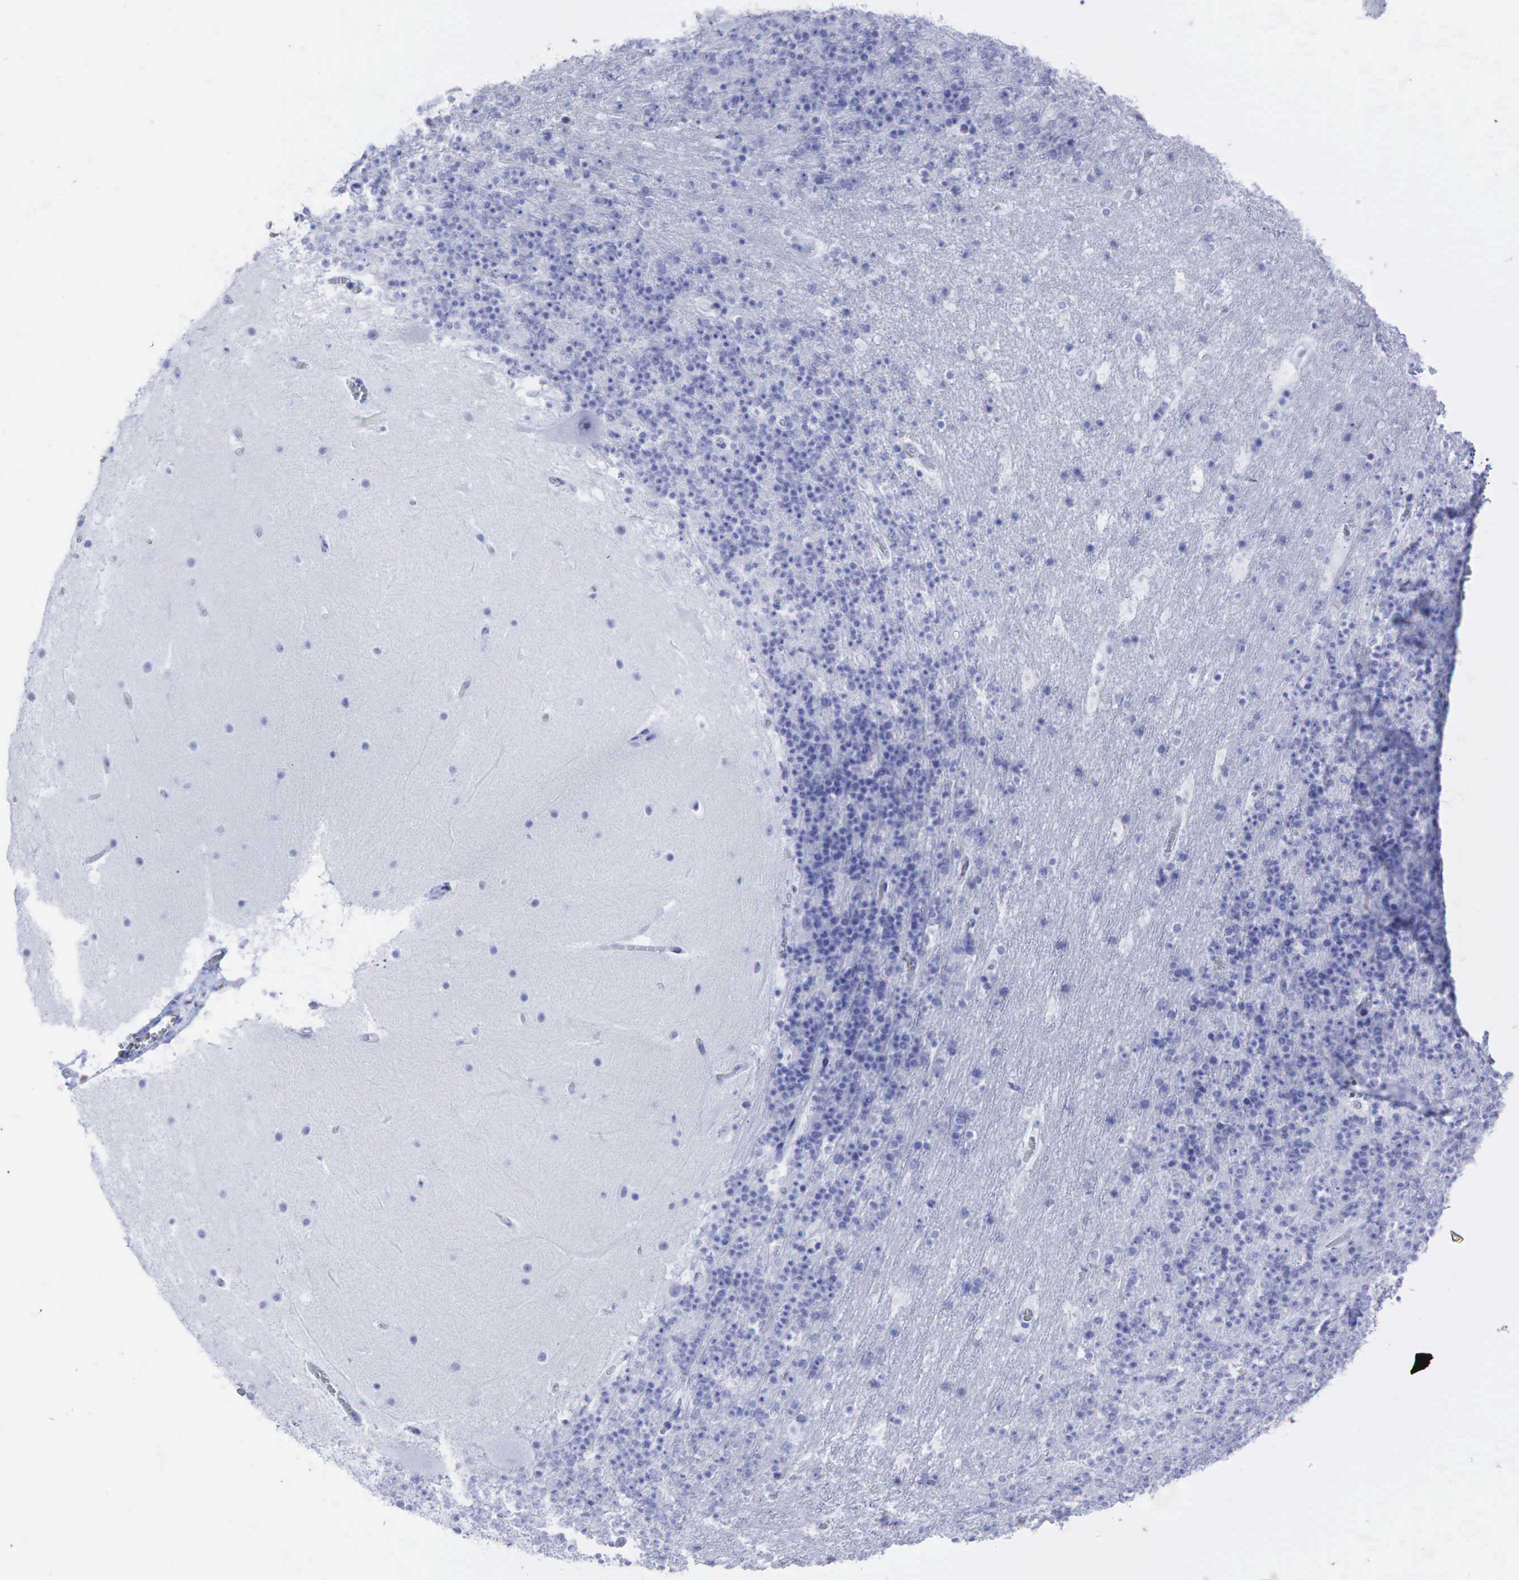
{"staining": {"intensity": "negative", "quantity": "none", "location": "none"}, "tissue": "cerebellum", "cell_type": "Cells in granular layer", "image_type": "normal", "snomed": [{"axis": "morphology", "description": "Normal tissue, NOS"}, {"axis": "topography", "description": "Cerebellum"}], "caption": "Immunohistochemistry (IHC) of normal cerebellum exhibits no staining in cells in granular layer.", "gene": "CEACAM5", "patient": {"sex": "male", "age": 45}}